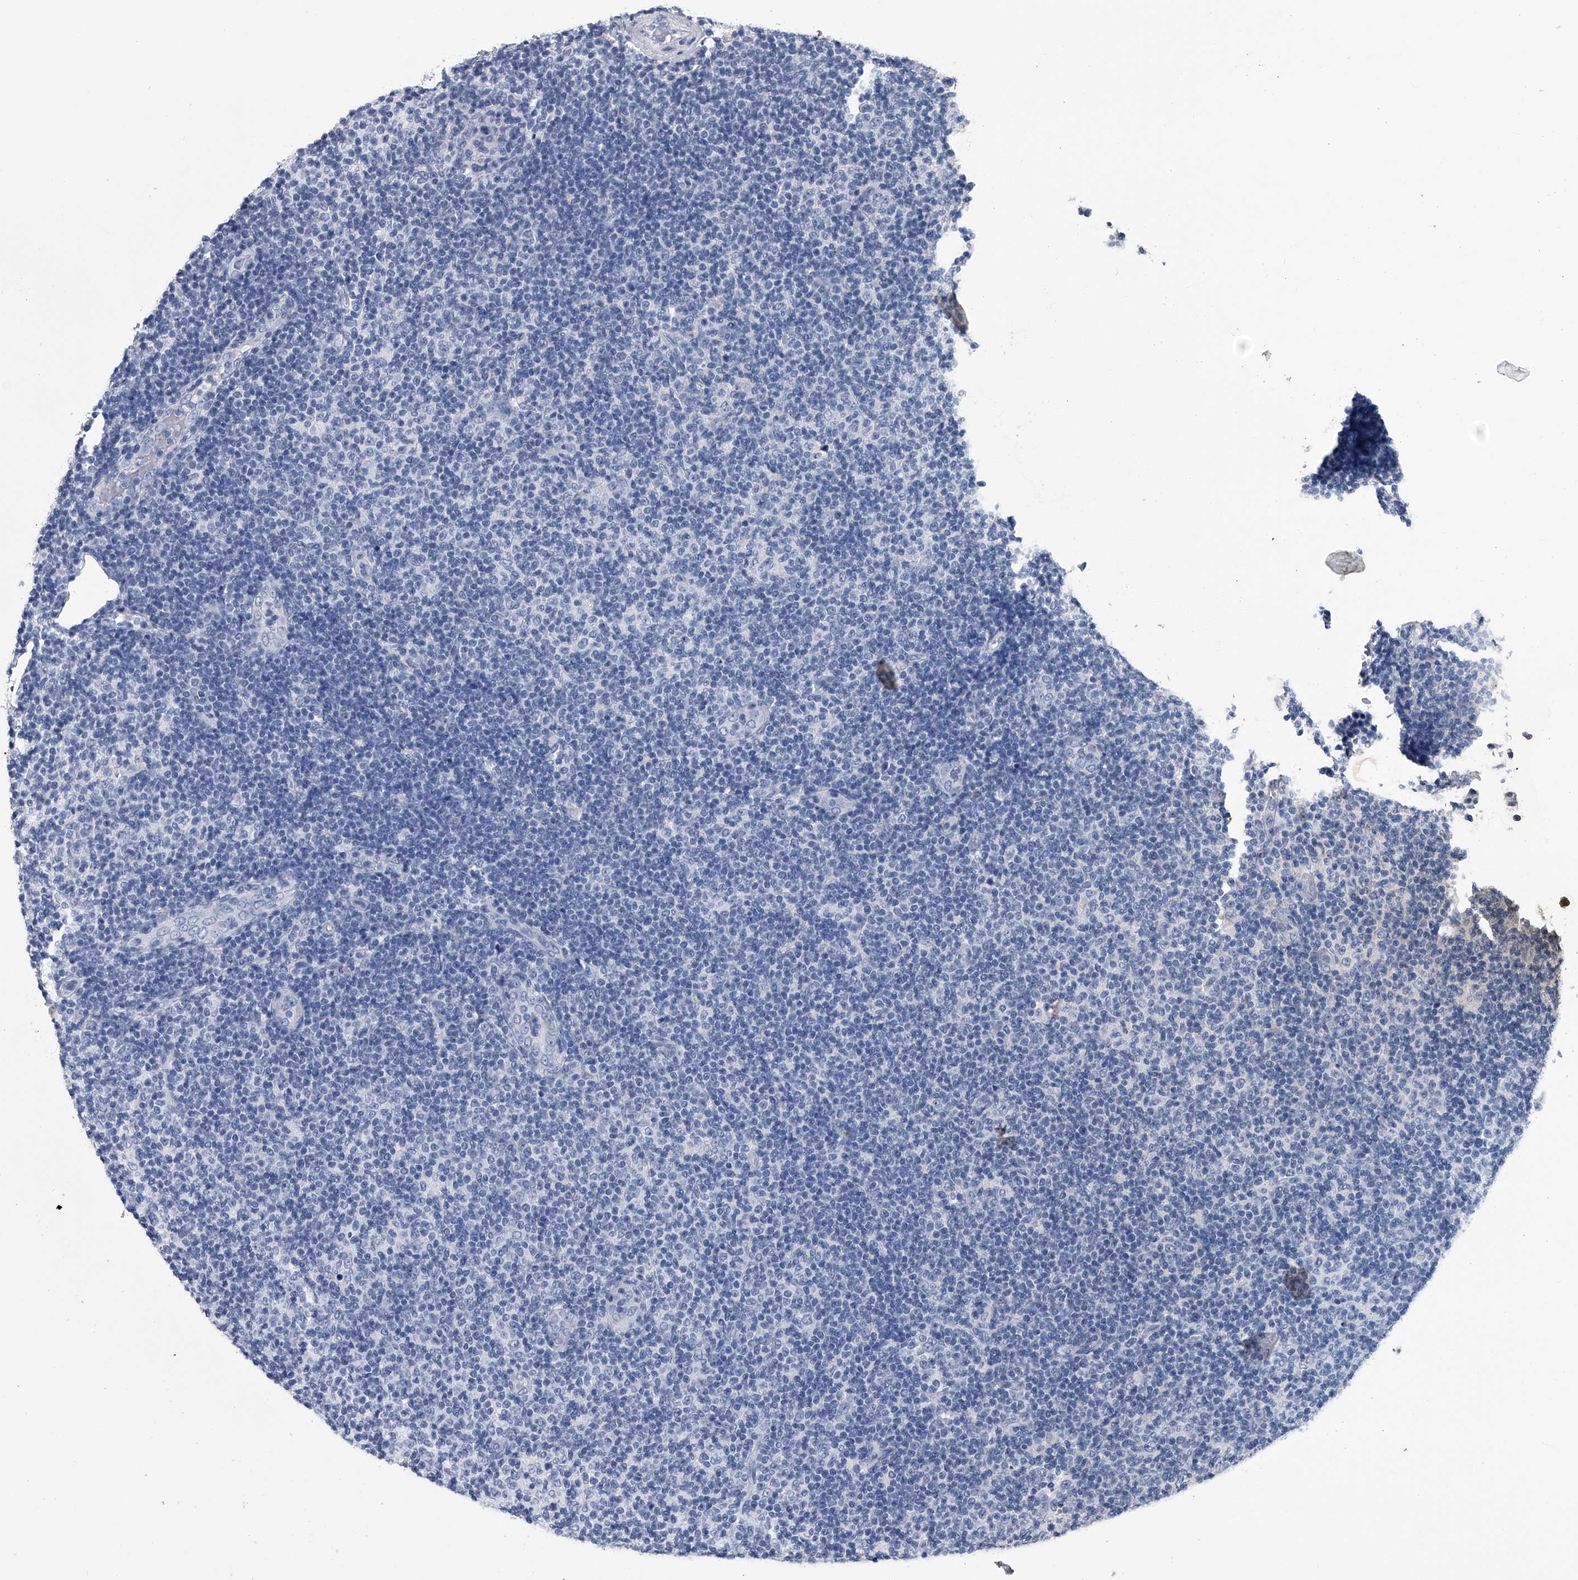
{"staining": {"intensity": "negative", "quantity": "none", "location": "none"}, "tissue": "lymphoma", "cell_type": "Tumor cells", "image_type": "cancer", "snomed": [{"axis": "morphology", "description": "Malignant lymphoma, non-Hodgkin's type, Low grade"}, {"axis": "topography", "description": "Lymph node"}], "caption": "IHC photomicrograph of low-grade malignant lymphoma, non-Hodgkin's type stained for a protein (brown), which shows no expression in tumor cells. Nuclei are stained in blue.", "gene": "OAT", "patient": {"sex": "male", "age": 83}}